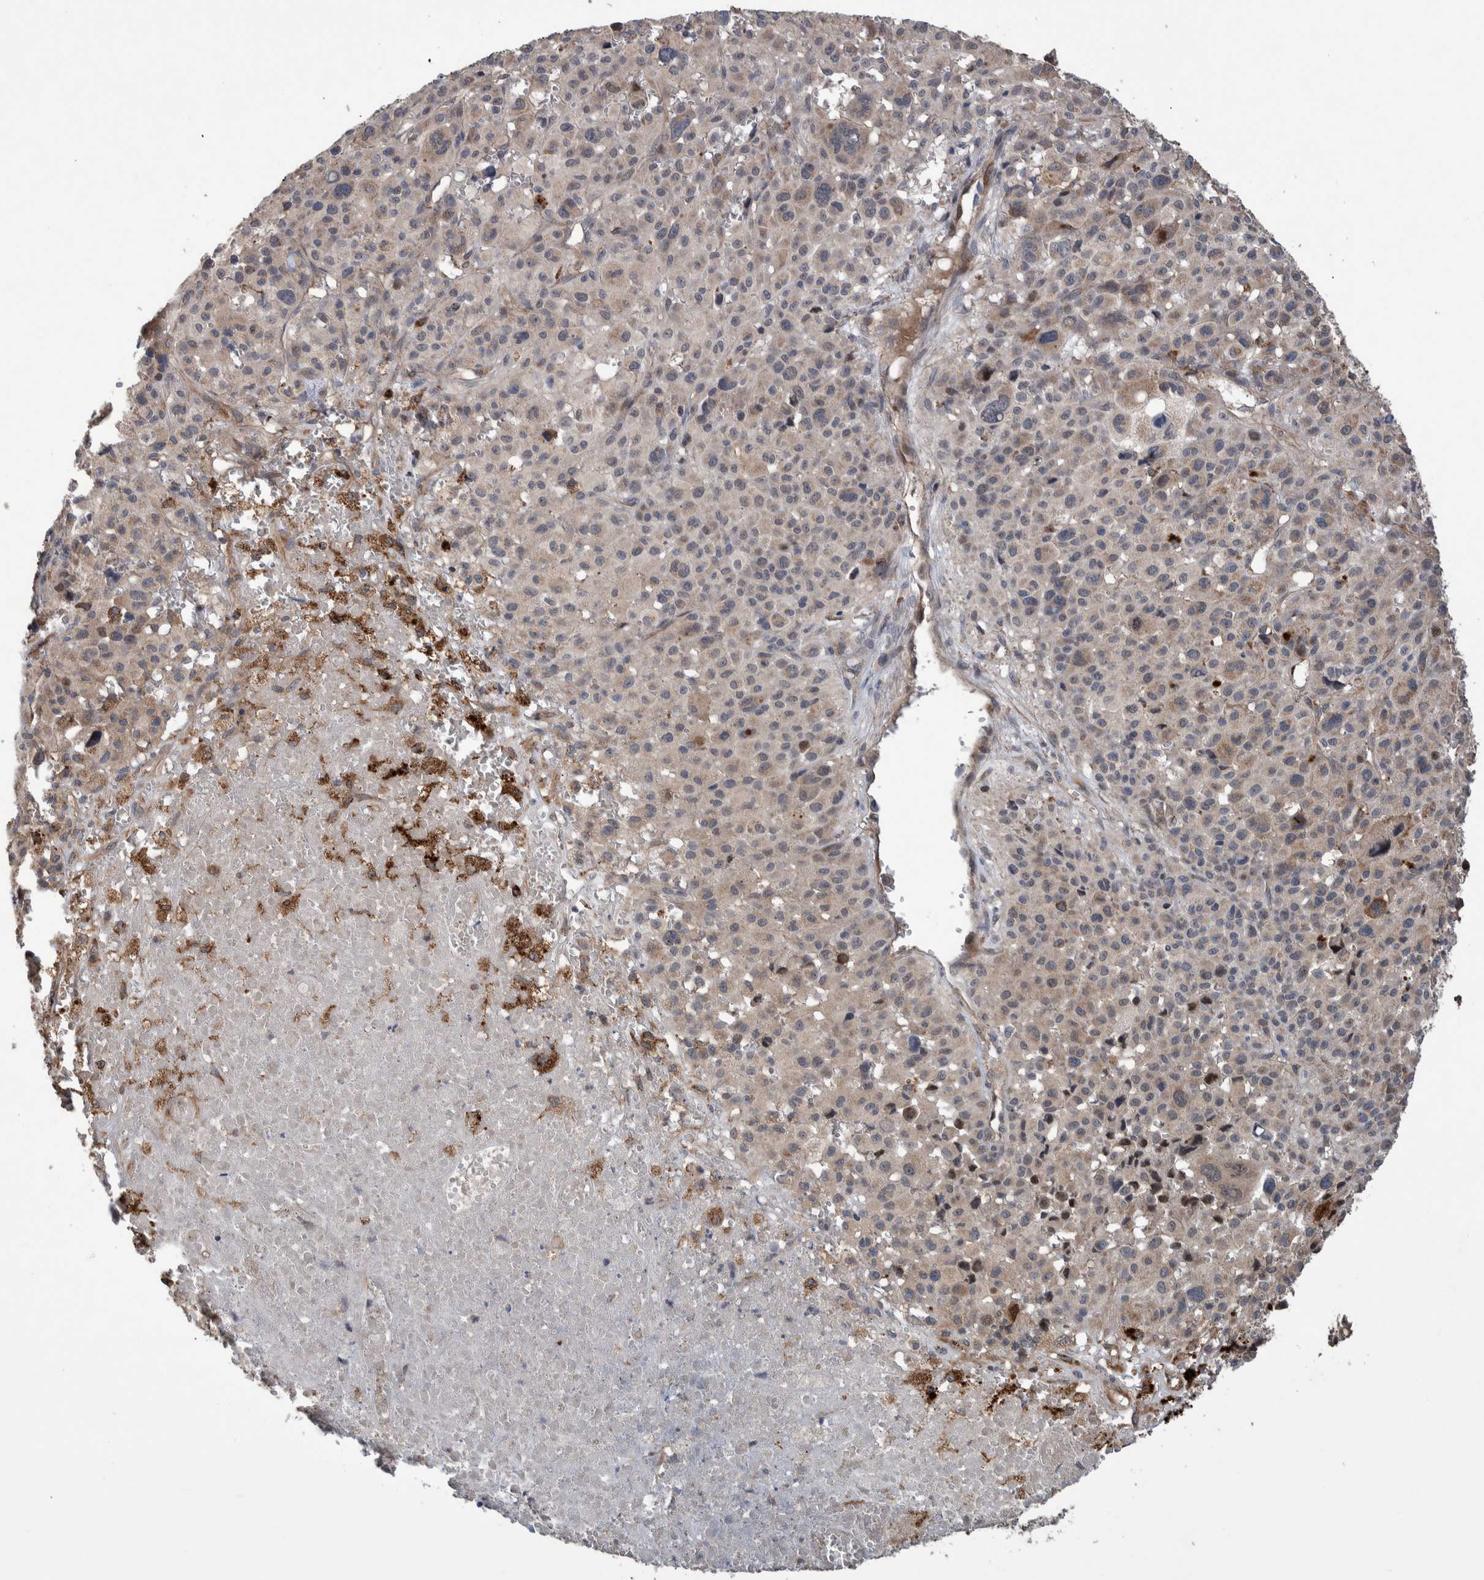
{"staining": {"intensity": "weak", "quantity": "25%-75%", "location": "cytoplasmic/membranous"}, "tissue": "melanoma", "cell_type": "Tumor cells", "image_type": "cancer", "snomed": [{"axis": "morphology", "description": "Malignant melanoma, Metastatic site"}, {"axis": "topography", "description": "Skin"}], "caption": "Immunohistochemical staining of human melanoma reveals weak cytoplasmic/membranous protein expression in approximately 25%-75% of tumor cells.", "gene": "B3GNTL1", "patient": {"sex": "female", "age": 74}}